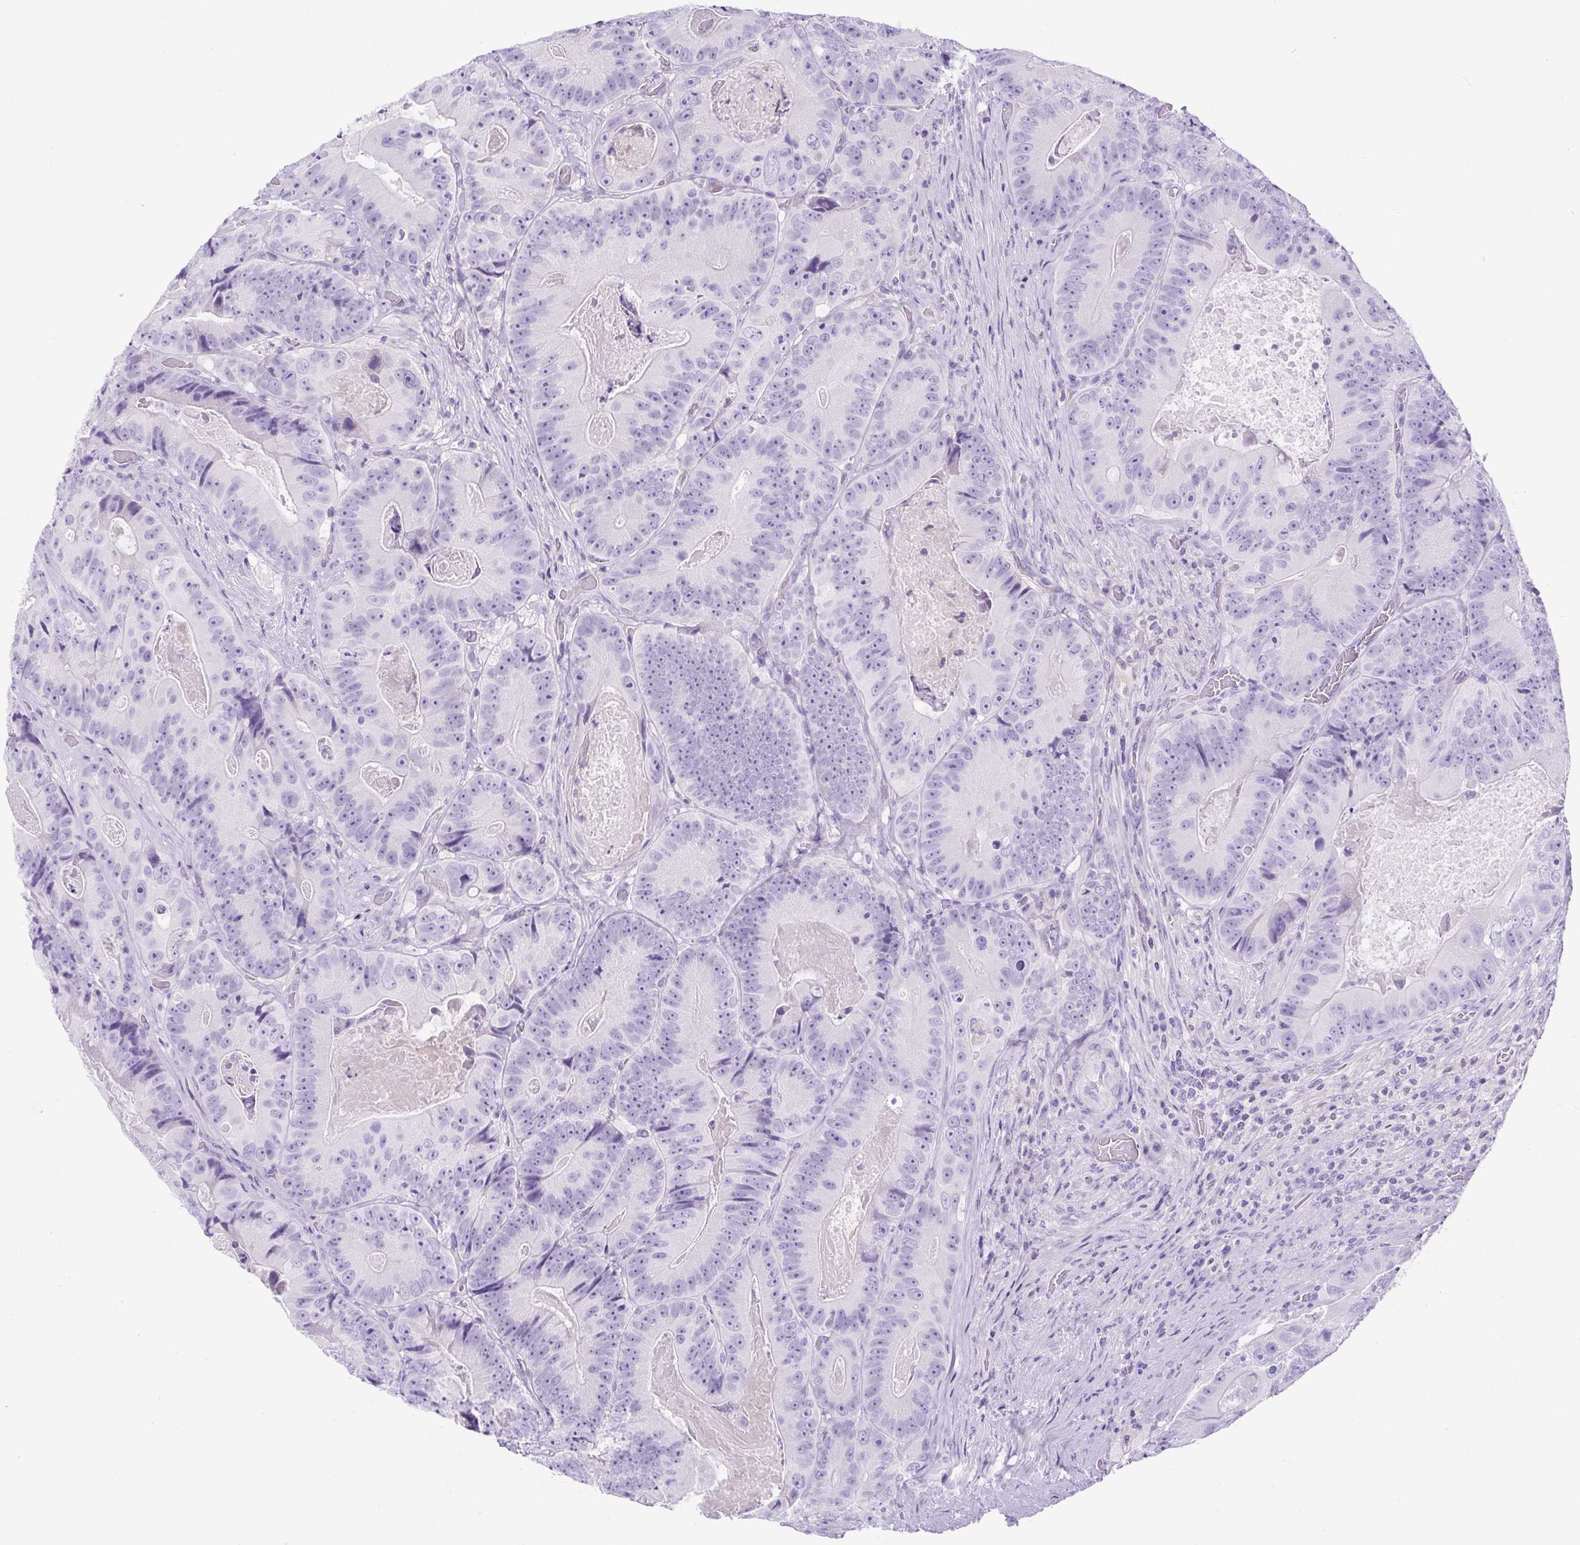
{"staining": {"intensity": "negative", "quantity": "none", "location": "none"}, "tissue": "colorectal cancer", "cell_type": "Tumor cells", "image_type": "cancer", "snomed": [{"axis": "morphology", "description": "Adenocarcinoma, NOS"}, {"axis": "topography", "description": "Colon"}], "caption": "This is a micrograph of immunohistochemistry (IHC) staining of colorectal cancer (adenocarcinoma), which shows no staining in tumor cells.", "gene": "UPP1", "patient": {"sex": "female", "age": 86}}